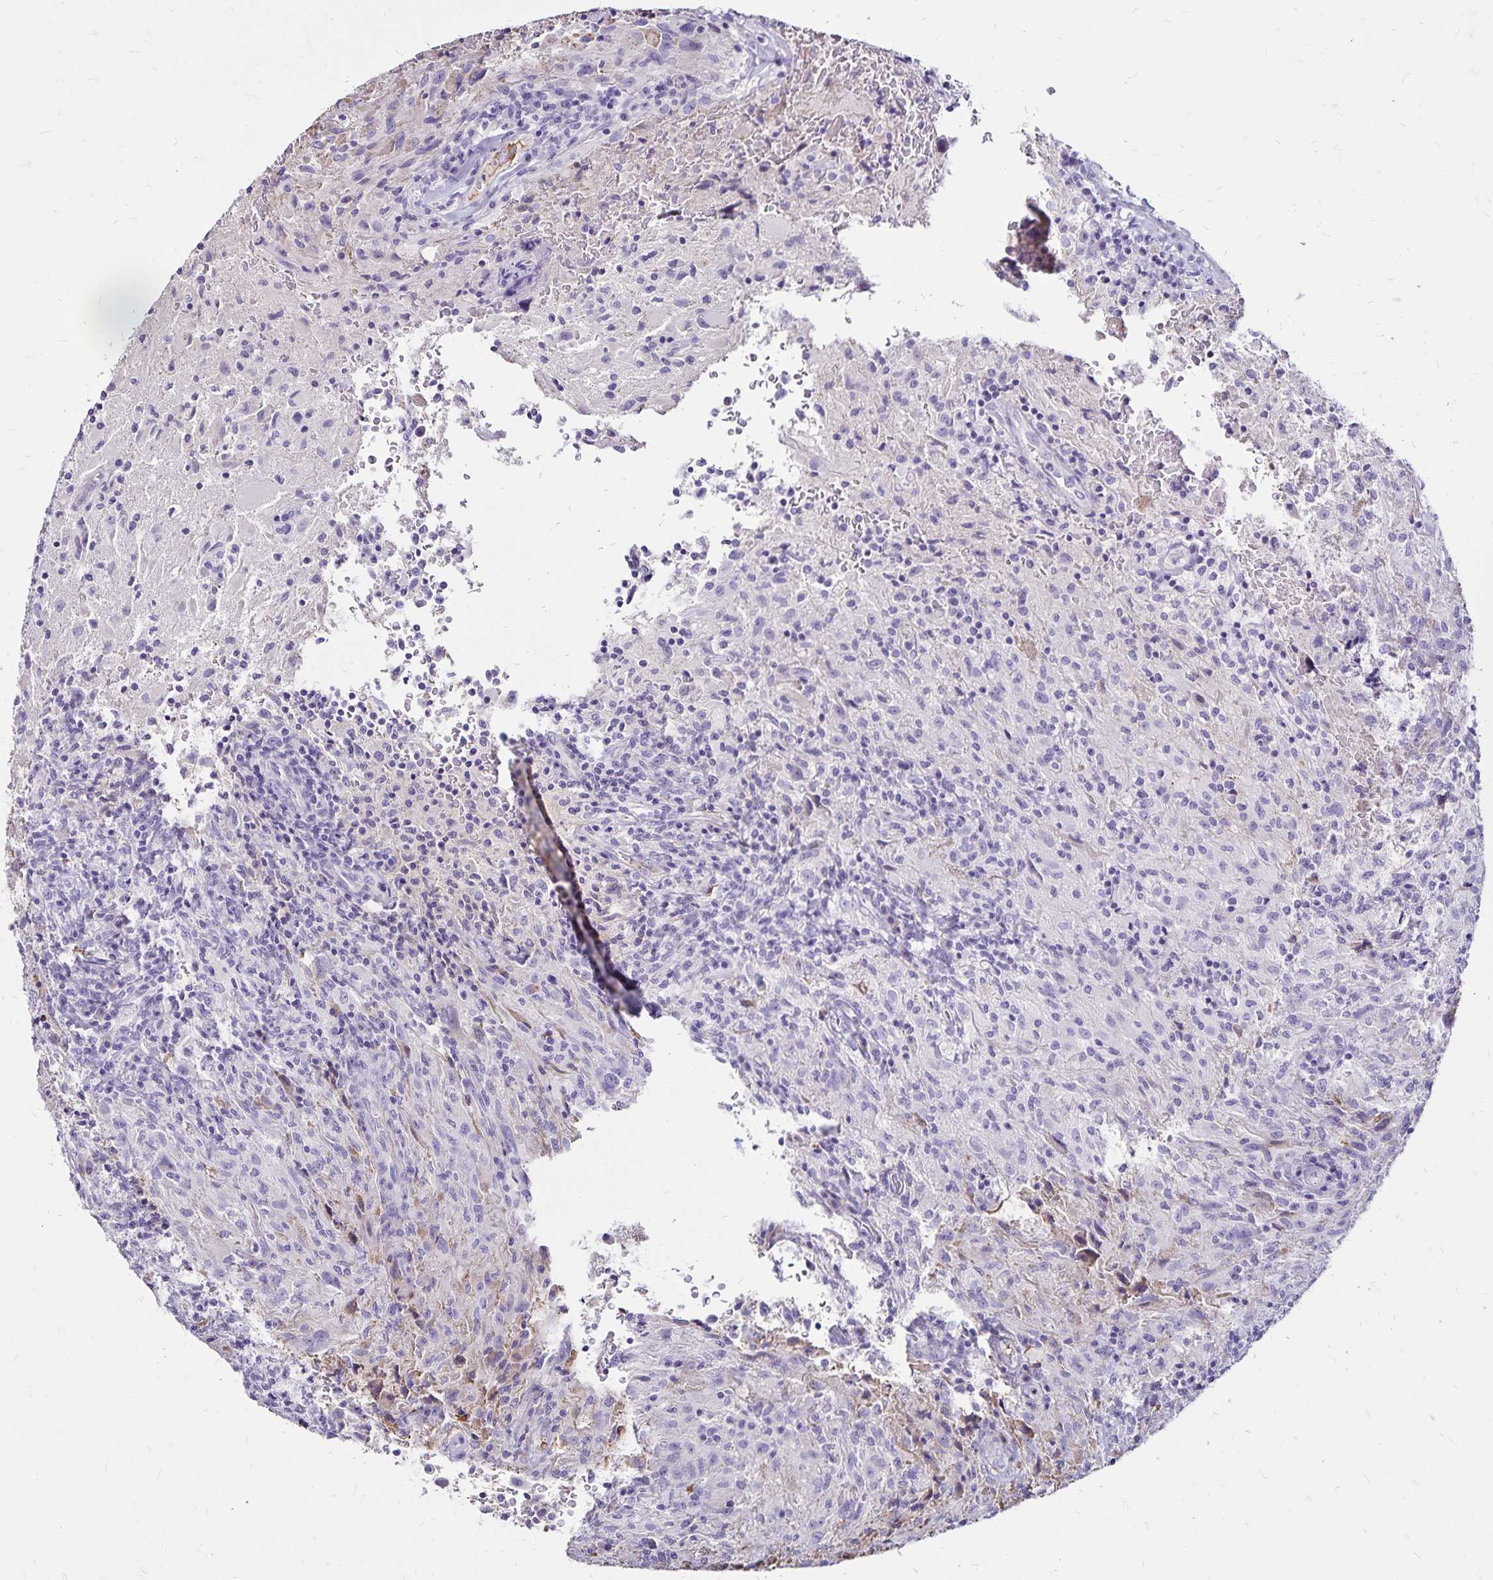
{"staining": {"intensity": "negative", "quantity": "none", "location": "none"}, "tissue": "glioma", "cell_type": "Tumor cells", "image_type": "cancer", "snomed": [{"axis": "morphology", "description": "Glioma, malignant, High grade"}, {"axis": "topography", "description": "Brain"}], "caption": "High power microscopy micrograph of an IHC histopathology image of malignant glioma (high-grade), revealing no significant positivity in tumor cells.", "gene": "KISS1", "patient": {"sex": "male", "age": 68}}